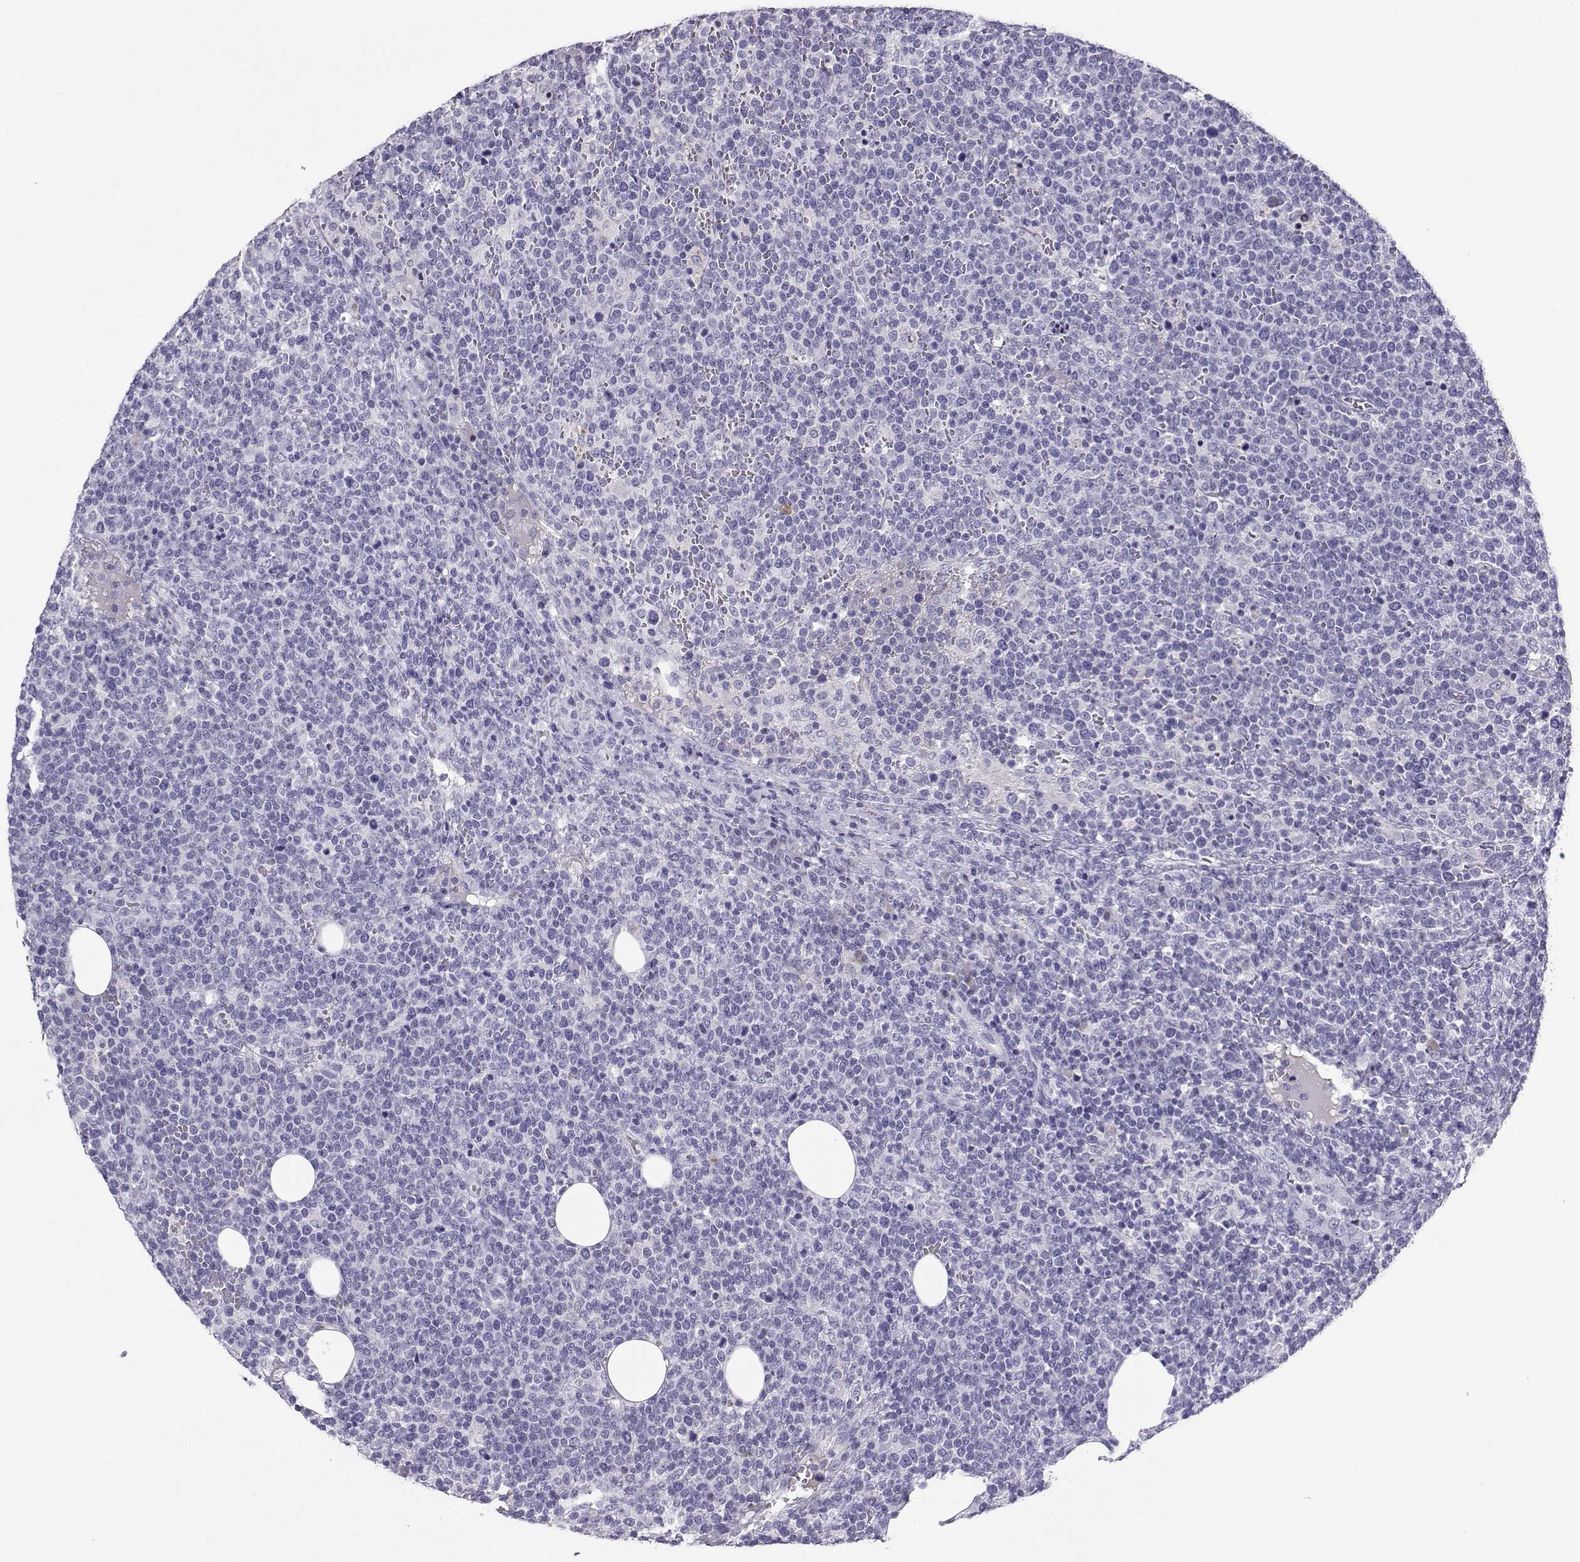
{"staining": {"intensity": "negative", "quantity": "none", "location": "none"}, "tissue": "lymphoma", "cell_type": "Tumor cells", "image_type": "cancer", "snomed": [{"axis": "morphology", "description": "Malignant lymphoma, non-Hodgkin's type, High grade"}, {"axis": "topography", "description": "Lymph node"}], "caption": "High magnification brightfield microscopy of malignant lymphoma, non-Hodgkin's type (high-grade) stained with DAB (3,3'-diaminobenzidine) (brown) and counterstained with hematoxylin (blue): tumor cells show no significant expression.", "gene": "GRIK4", "patient": {"sex": "male", "age": 61}}